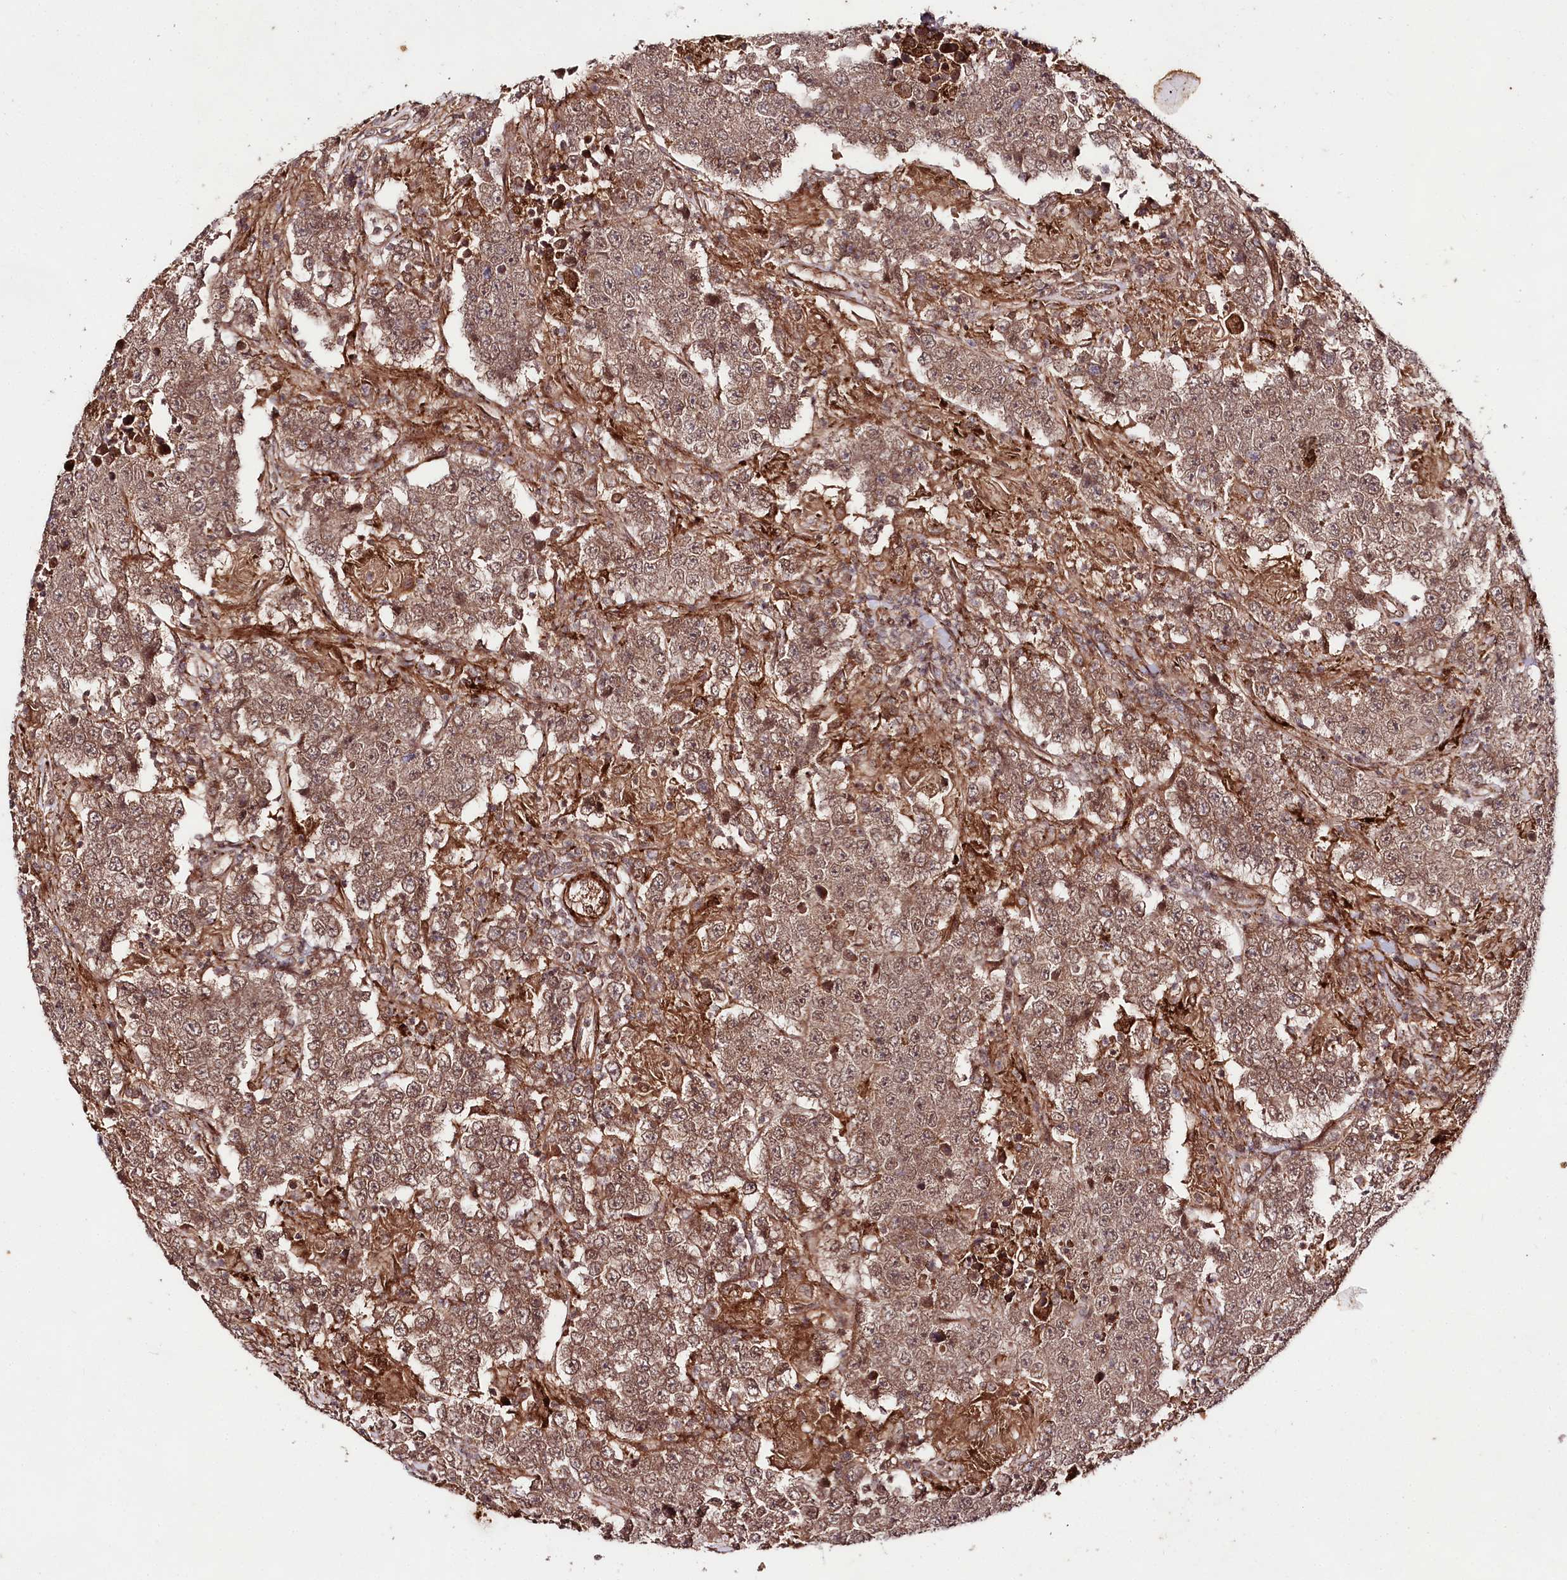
{"staining": {"intensity": "moderate", "quantity": ">75%", "location": "cytoplasmic/membranous,nuclear"}, "tissue": "testis cancer", "cell_type": "Tumor cells", "image_type": "cancer", "snomed": [{"axis": "morphology", "description": "Normal tissue, NOS"}, {"axis": "morphology", "description": "Urothelial carcinoma, High grade"}, {"axis": "morphology", "description": "Seminoma, NOS"}, {"axis": "morphology", "description": "Carcinoma, Embryonal, NOS"}, {"axis": "topography", "description": "Urinary bladder"}, {"axis": "topography", "description": "Testis"}], "caption": "Protein analysis of testis cancer tissue exhibits moderate cytoplasmic/membranous and nuclear positivity in approximately >75% of tumor cells.", "gene": "PHLDB1", "patient": {"sex": "male", "age": 41}}